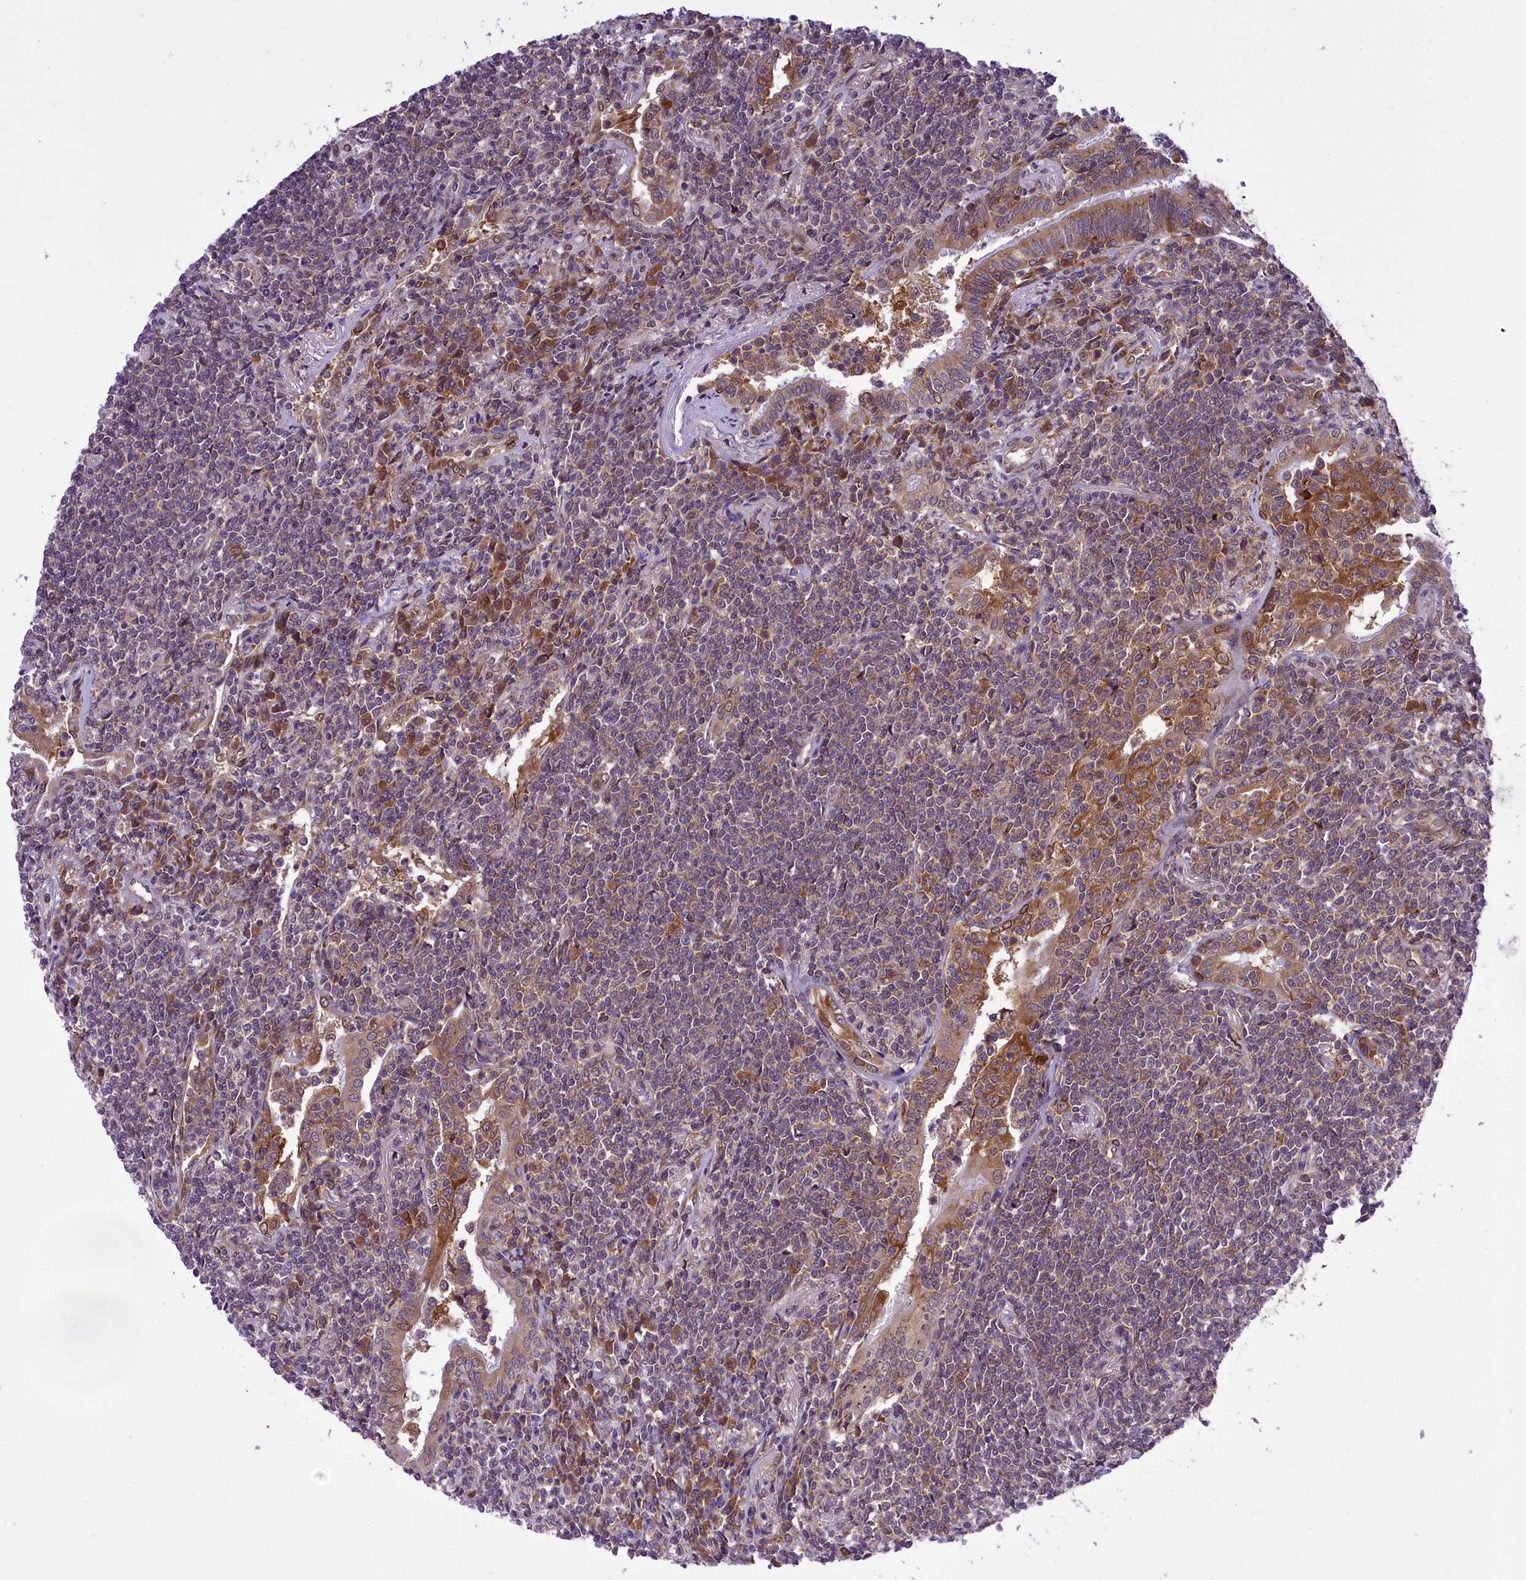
{"staining": {"intensity": "moderate", "quantity": "25%-75%", "location": "cytoplasmic/membranous"}, "tissue": "lymphoma", "cell_type": "Tumor cells", "image_type": "cancer", "snomed": [{"axis": "morphology", "description": "Malignant lymphoma, non-Hodgkin's type, Low grade"}, {"axis": "topography", "description": "Lung"}], "caption": "About 25%-75% of tumor cells in lymphoma show moderate cytoplasmic/membranous protein expression as visualized by brown immunohistochemical staining.", "gene": "DHCR7", "patient": {"sex": "female", "age": 71}}